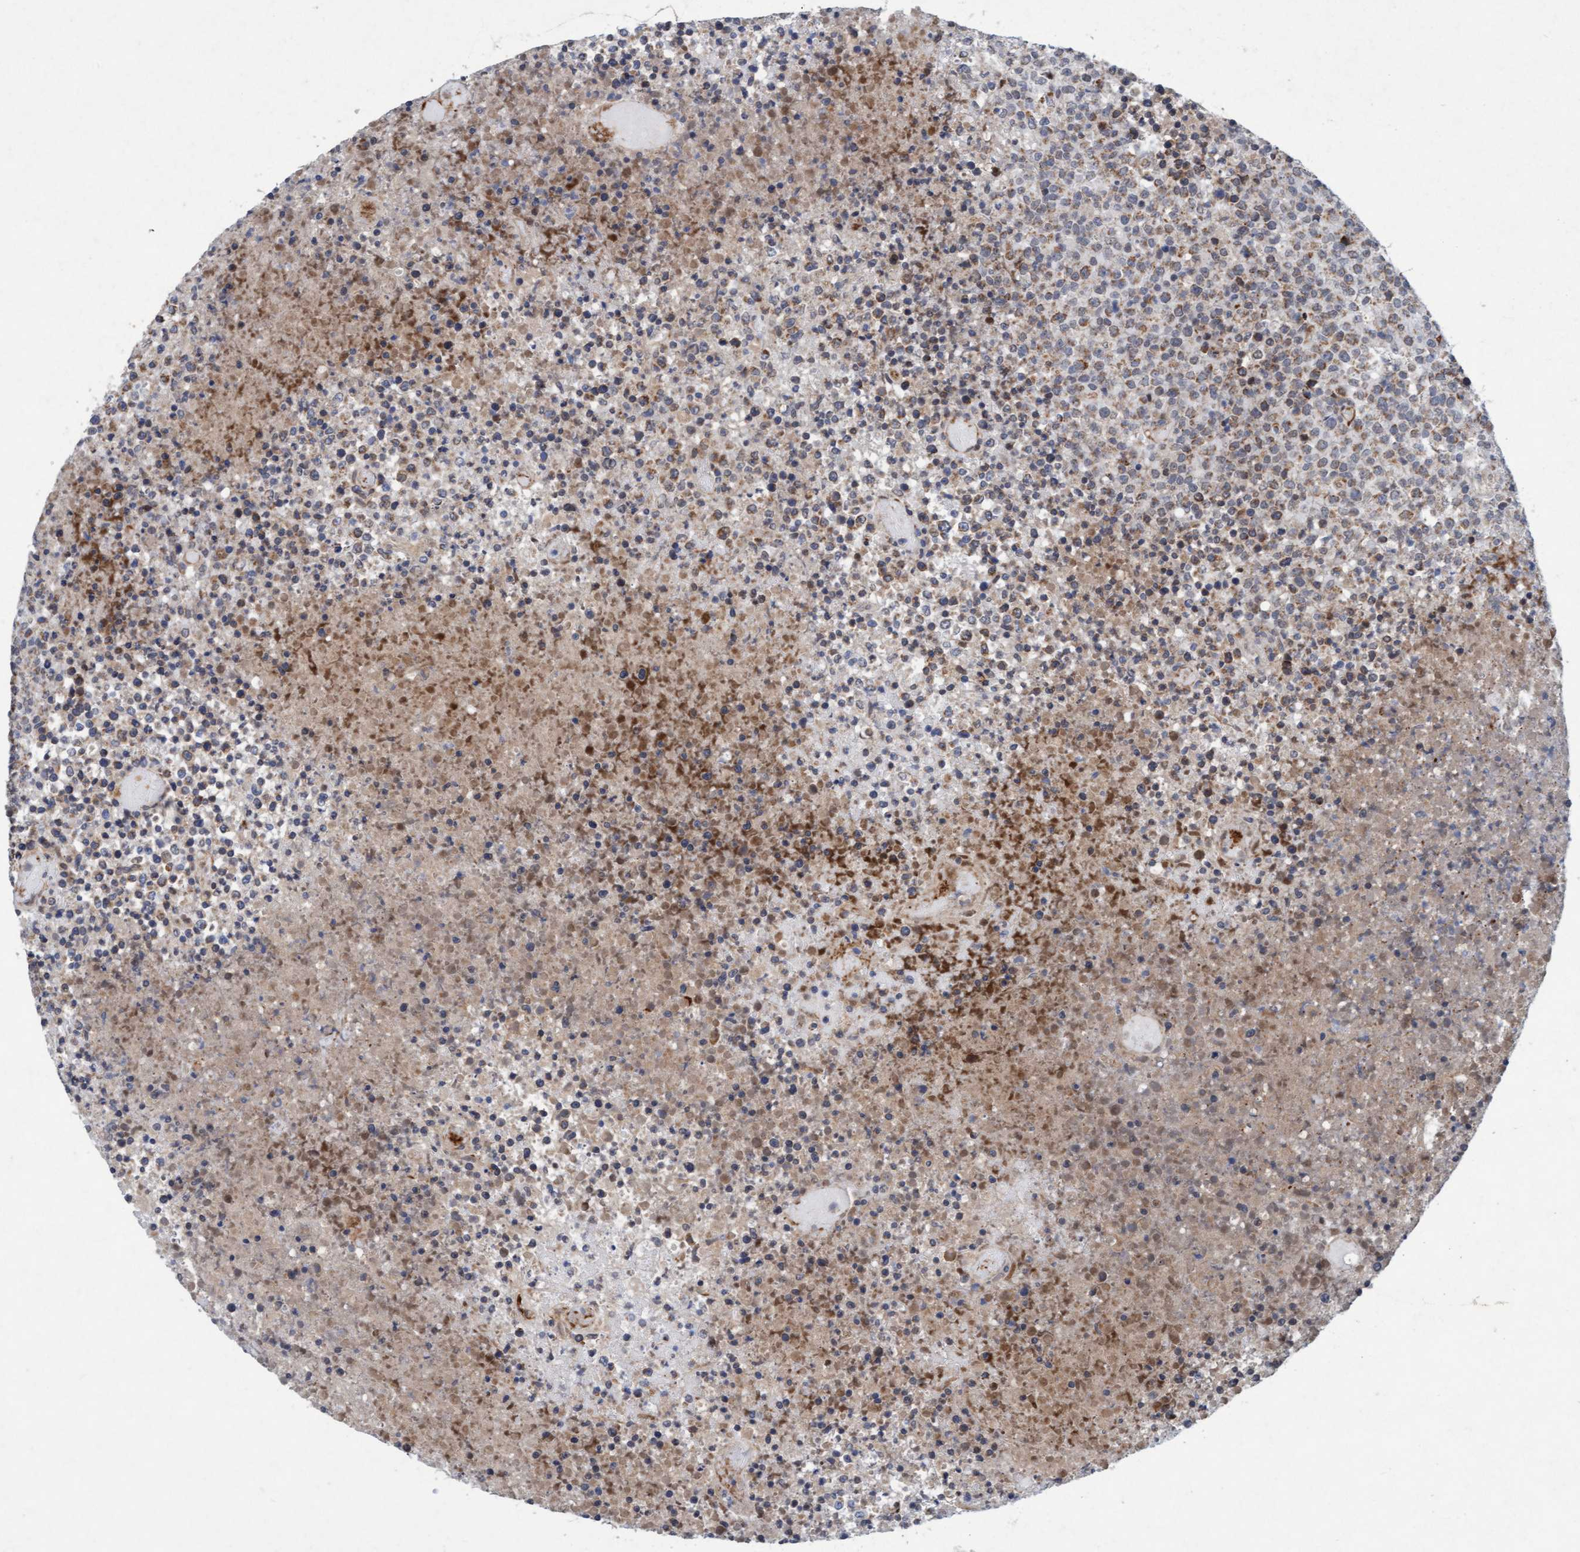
{"staining": {"intensity": "weak", "quantity": ">75%", "location": "cytoplasmic/membranous"}, "tissue": "lymphoma", "cell_type": "Tumor cells", "image_type": "cancer", "snomed": [{"axis": "morphology", "description": "Malignant lymphoma, non-Hodgkin's type, High grade"}, {"axis": "topography", "description": "Lymph node"}], "caption": "Protein staining shows weak cytoplasmic/membranous expression in approximately >75% of tumor cells in lymphoma.", "gene": "TMEM70", "patient": {"sex": "male", "age": 13}}